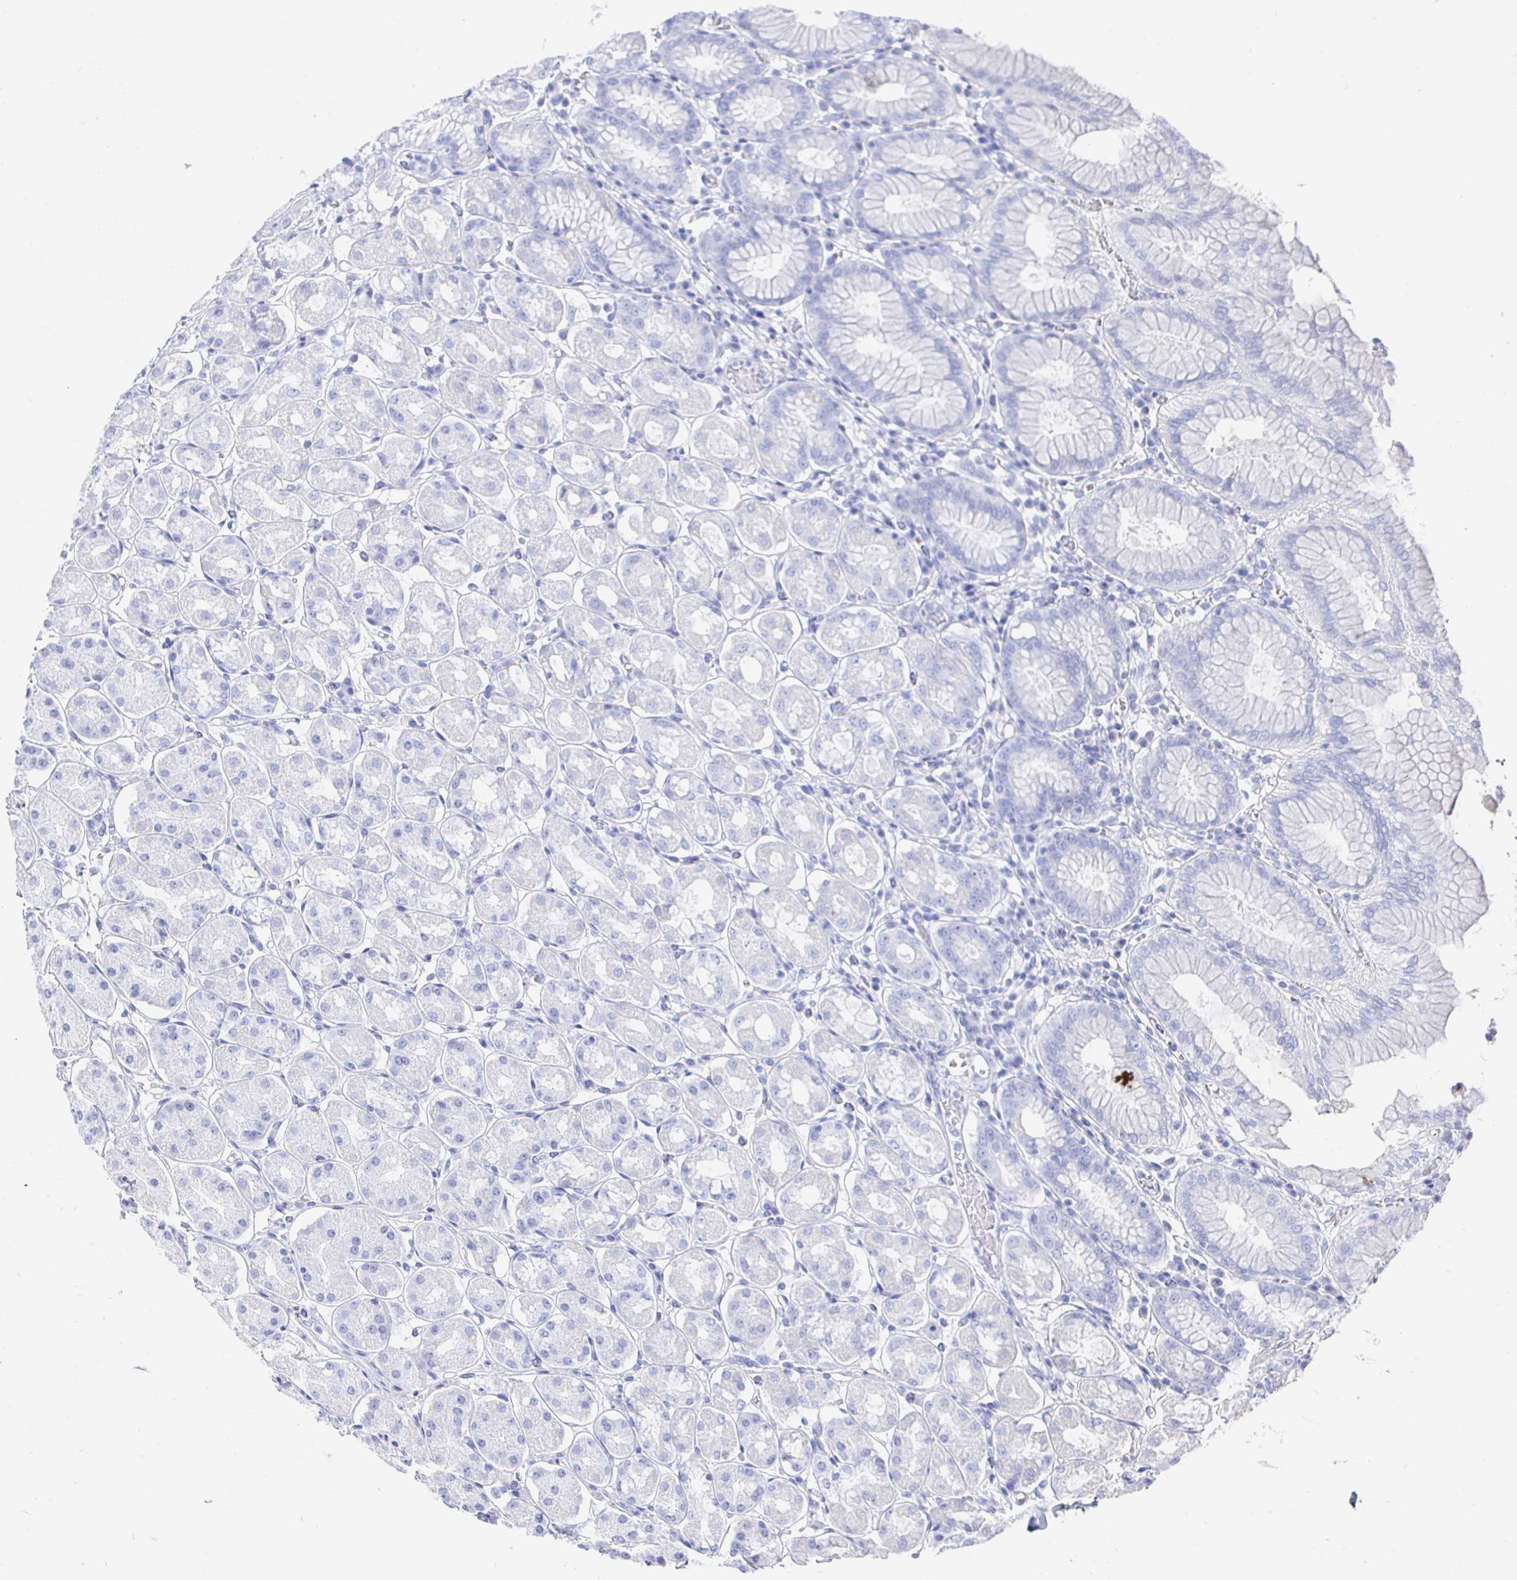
{"staining": {"intensity": "negative", "quantity": "none", "location": "none"}, "tissue": "stomach", "cell_type": "Glandular cells", "image_type": "normal", "snomed": [{"axis": "morphology", "description": "Normal tissue, NOS"}, {"axis": "topography", "description": "Stomach"}, {"axis": "topography", "description": "Stomach, lower"}], "caption": "High magnification brightfield microscopy of unremarkable stomach stained with DAB (3,3'-diaminobenzidine) (brown) and counterstained with hematoxylin (blue): glandular cells show no significant positivity.", "gene": "CLCA1", "patient": {"sex": "female", "age": 56}}